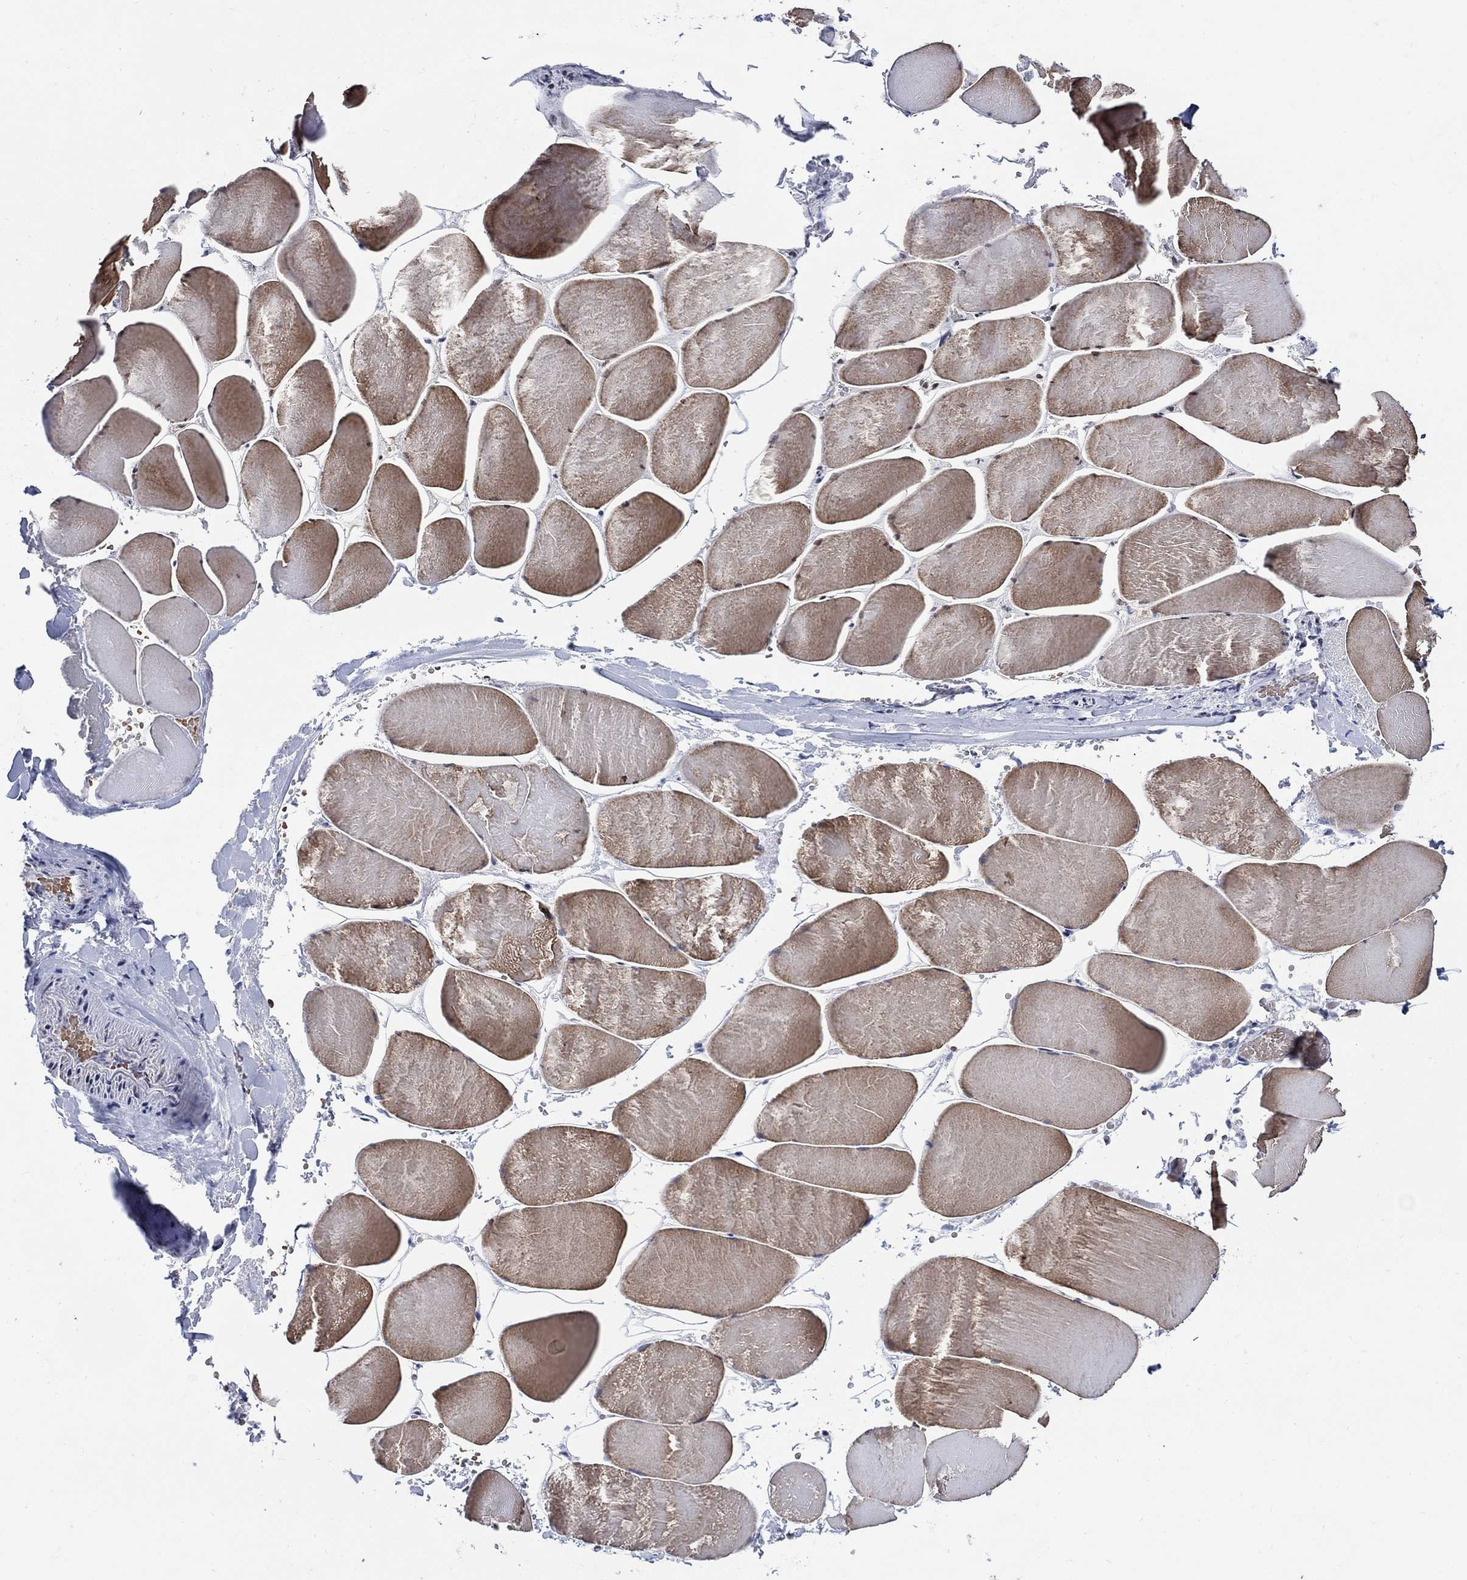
{"staining": {"intensity": "moderate", "quantity": "25%-75%", "location": "cytoplasmic/membranous,nuclear"}, "tissue": "skeletal muscle", "cell_type": "Myocytes", "image_type": "normal", "snomed": [{"axis": "morphology", "description": "Normal tissue, NOS"}, {"axis": "morphology", "description": "Malignant melanoma, Metastatic site"}, {"axis": "topography", "description": "Skeletal muscle"}], "caption": "Brown immunohistochemical staining in benign human skeletal muscle displays moderate cytoplasmic/membranous,nuclear positivity in approximately 25%-75% of myocytes.", "gene": "HMGA1", "patient": {"sex": "male", "age": 50}}